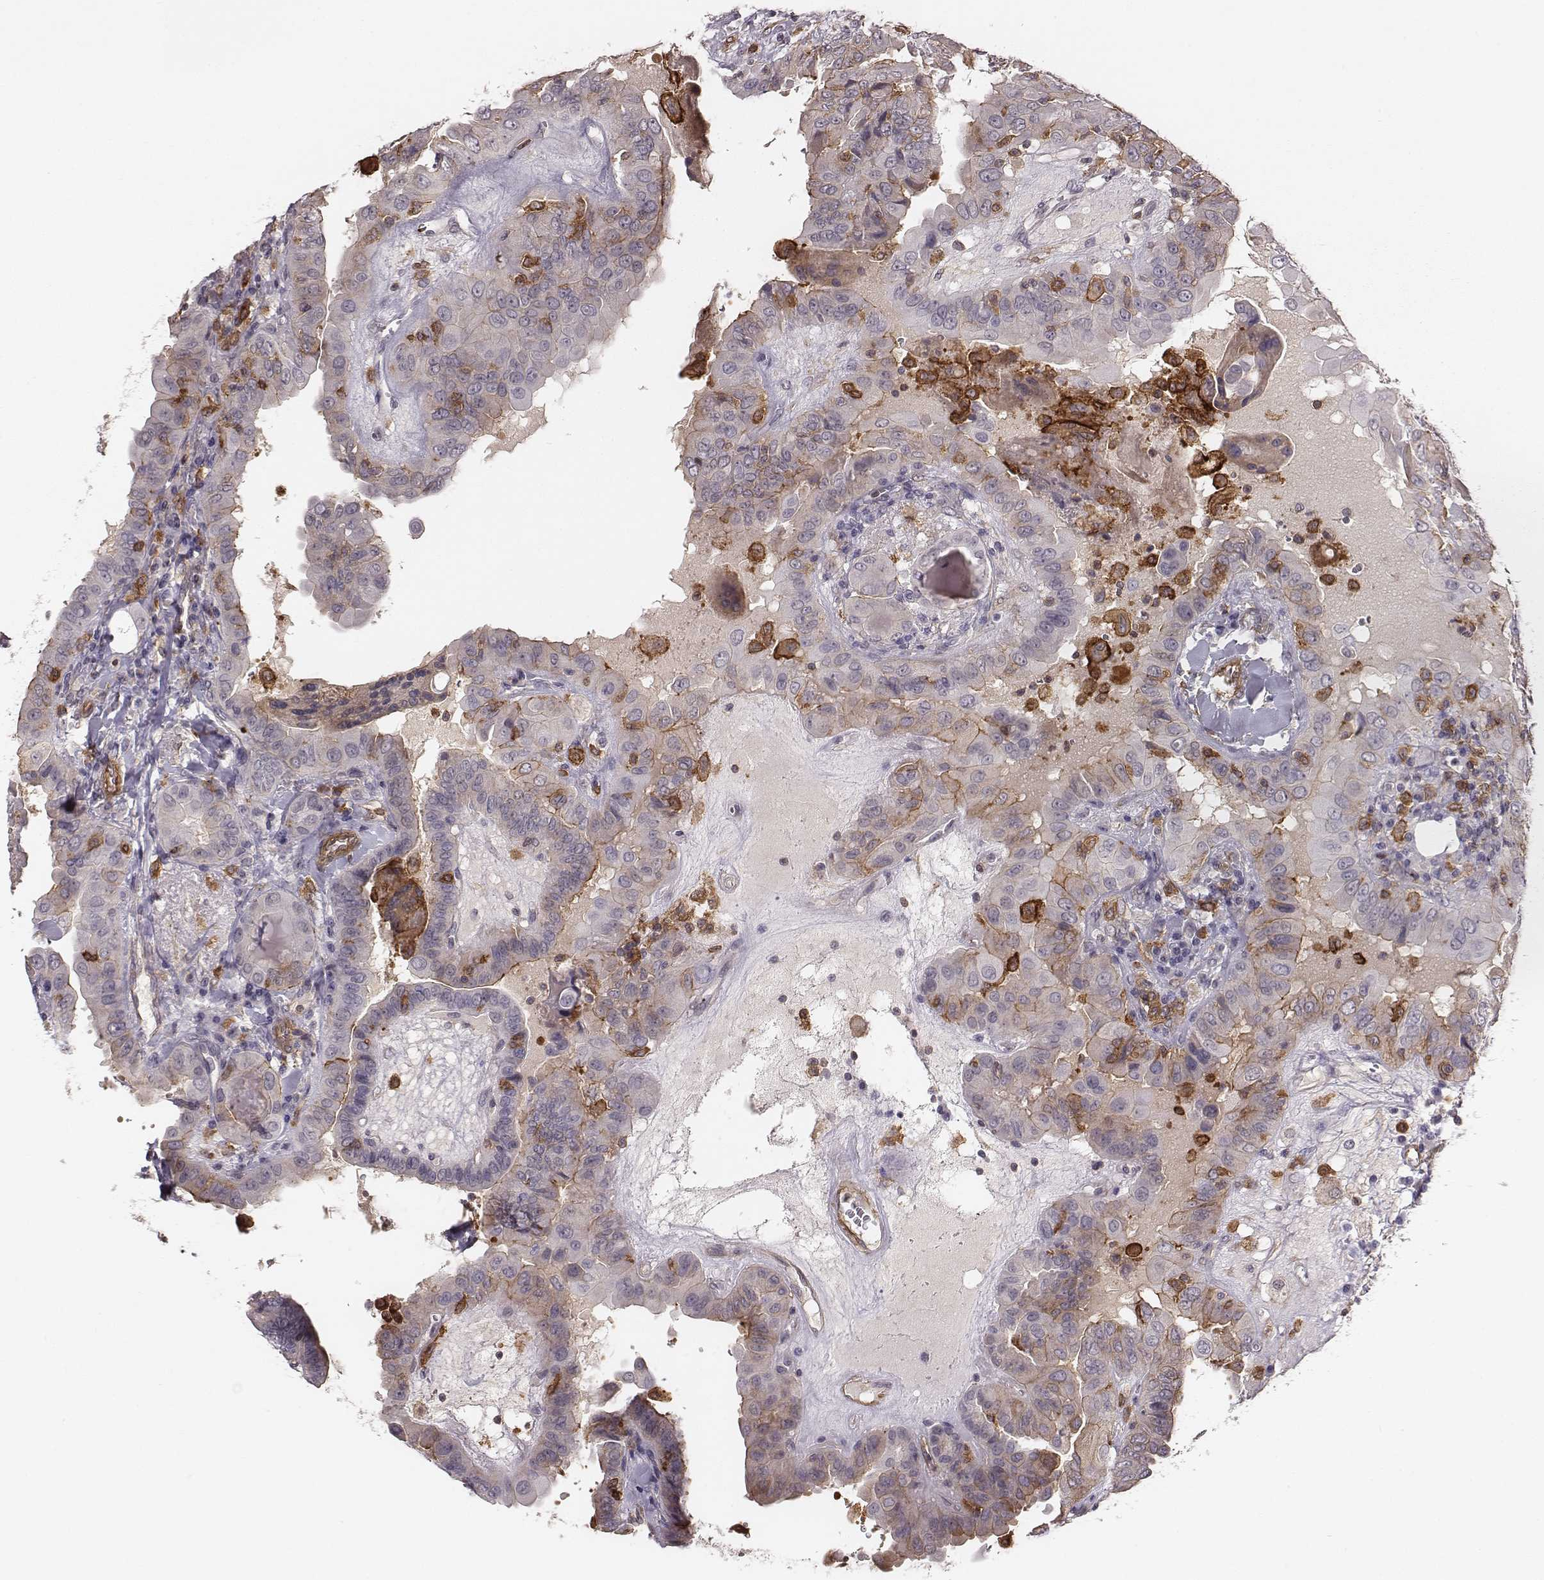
{"staining": {"intensity": "negative", "quantity": "none", "location": "none"}, "tissue": "thyroid cancer", "cell_type": "Tumor cells", "image_type": "cancer", "snomed": [{"axis": "morphology", "description": "Papillary adenocarcinoma, NOS"}, {"axis": "topography", "description": "Thyroid gland"}], "caption": "Tumor cells are negative for brown protein staining in thyroid cancer (papillary adenocarcinoma).", "gene": "ZYX", "patient": {"sex": "female", "age": 37}}